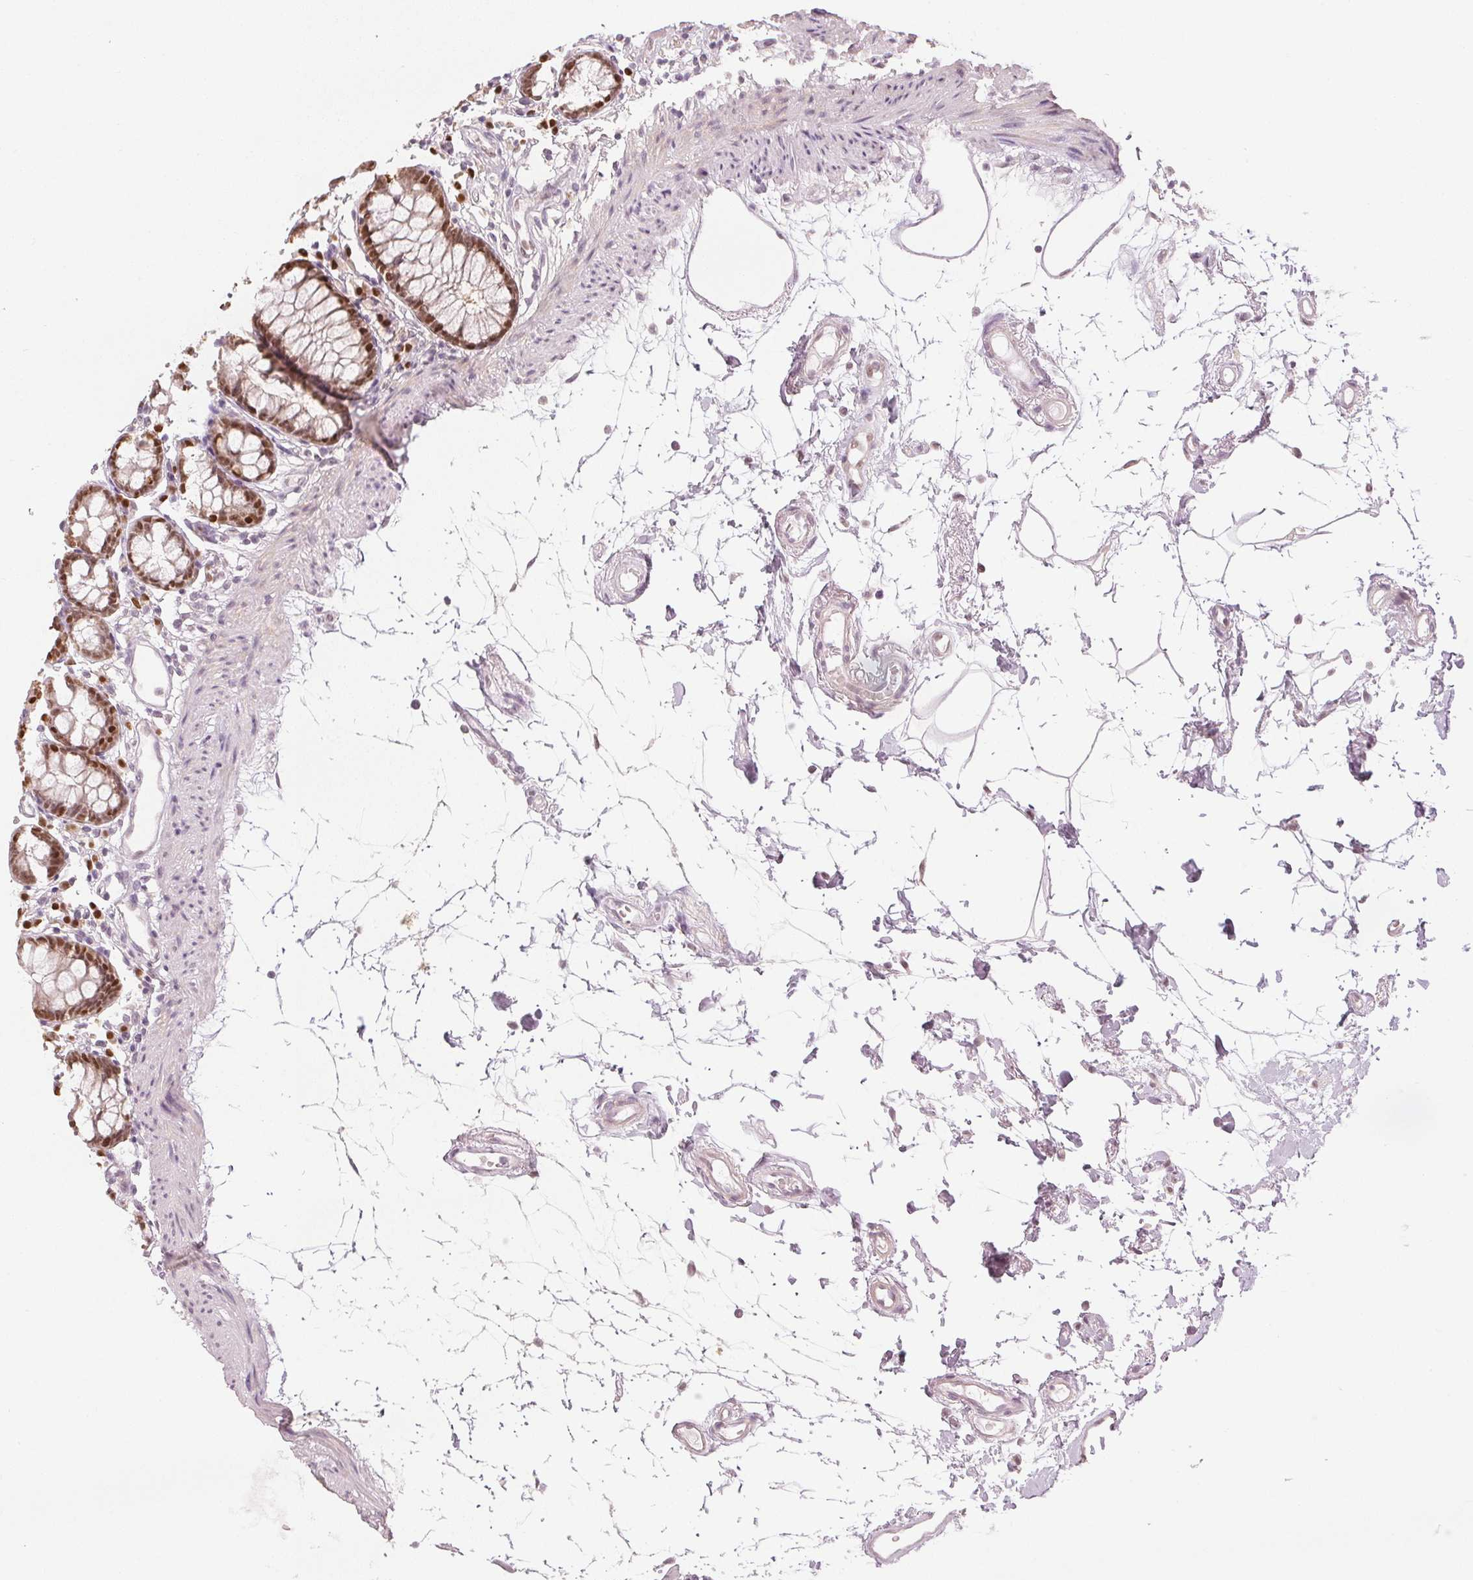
{"staining": {"intensity": "weak", "quantity": "<25%", "location": "cytoplasmic/membranous"}, "tissue": "colon", "cell_type": "Endothelial cells", "image_type": "normal", "snomed": [{"axis": "morphology", "description": "Normal tissue, NOS"}, {"axis": "topography", "description": "Colon"}], "caption": "An immunohistochemistry (IHC) micrograph of normal colon is shown. There is no staining in endothelial cells of colon.", "gene": "ENSG00000267001", "patient": {"sex": "female", "age": 84}}